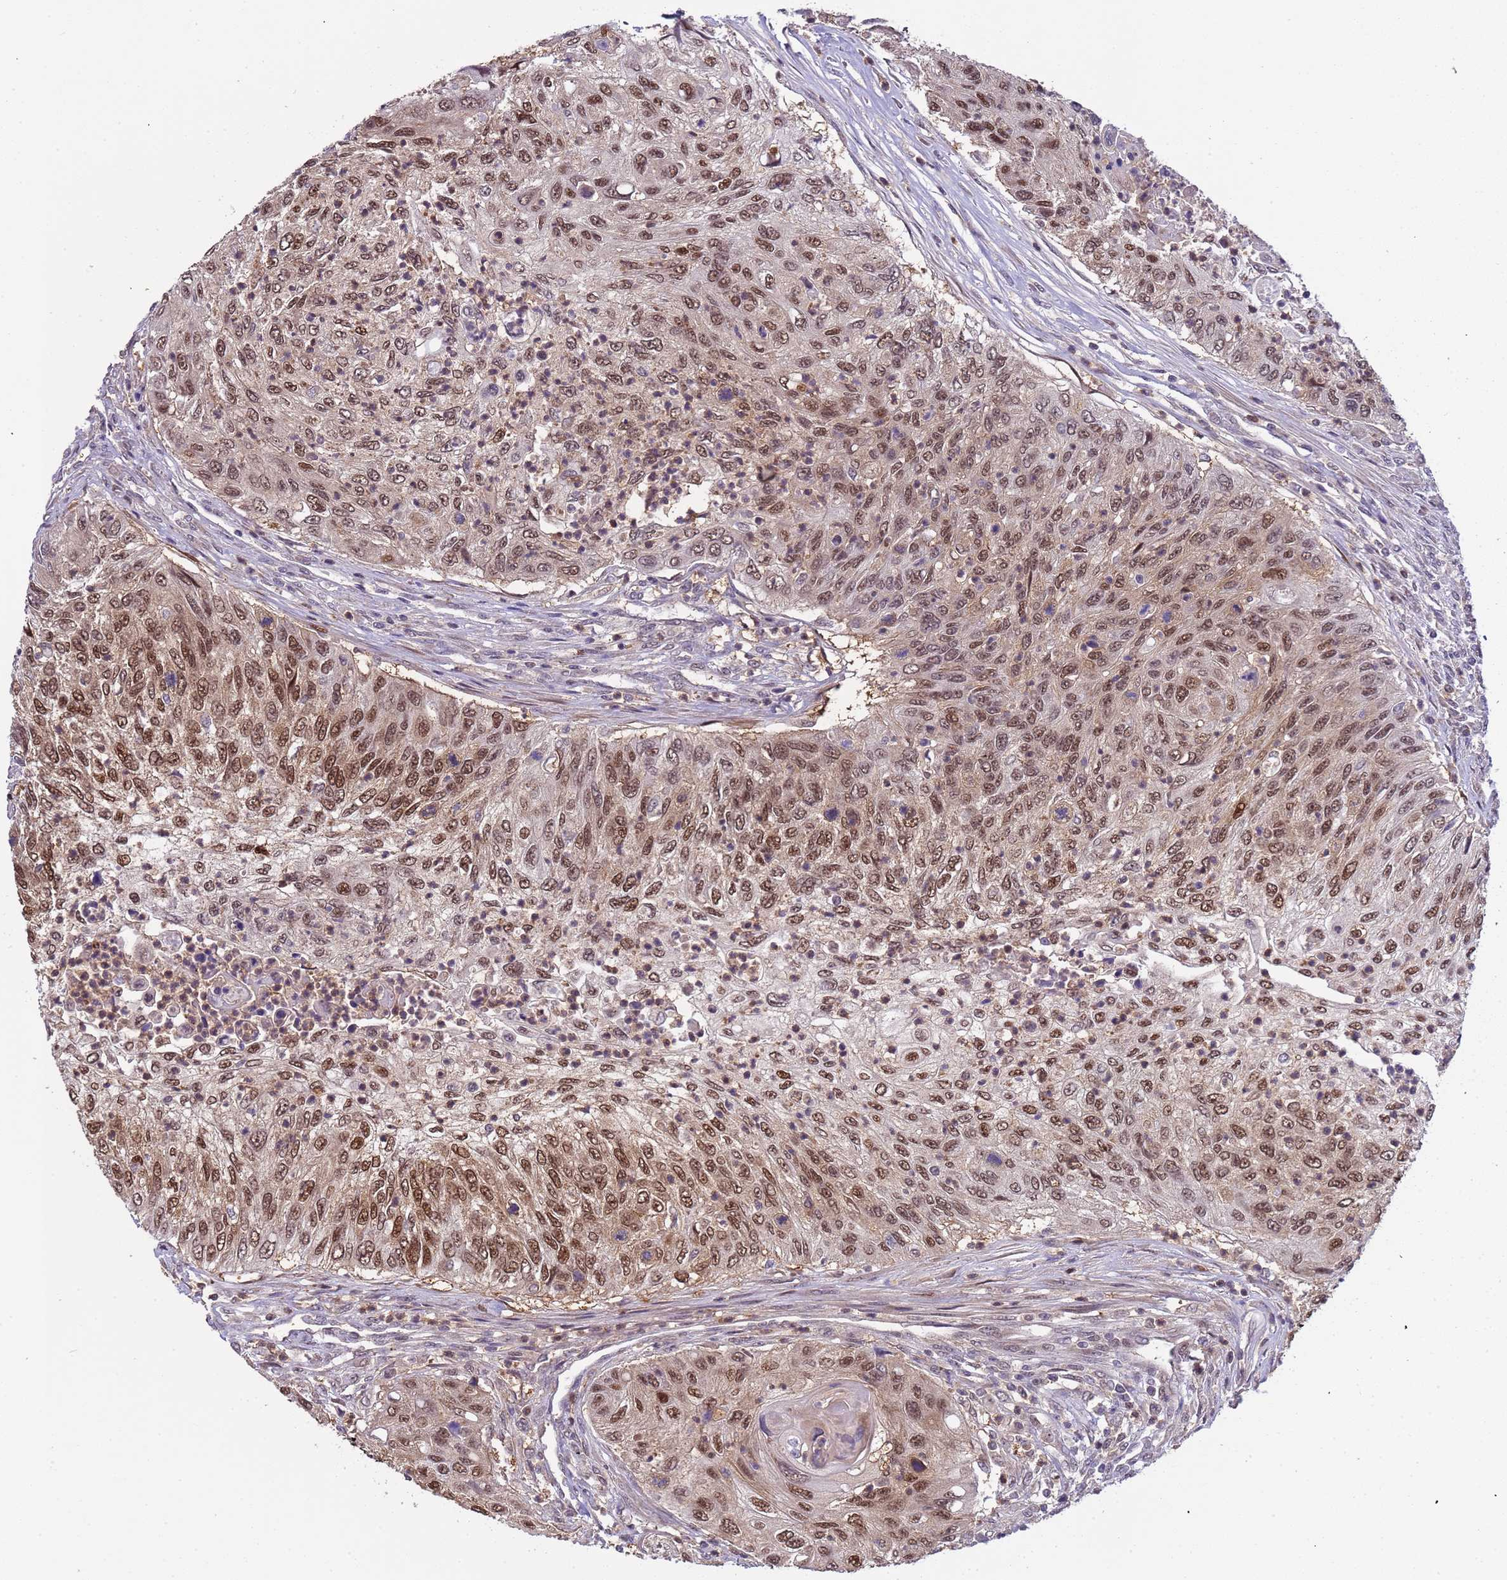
{"staining": {"intensity": "moderate", "quantity": ">75%", "location": "nuclear"}, "tissue": "urothelial cancer", "cell_type": "Tumor cells", "image_type": "cancer", "snomed": [{"axis": "morphology", "description": "Urothelial carcinoma, High grade"}, {"axis": "topography", "description": "Urinary bladder"}], "caption": "A brown stain highlights moderate nuclear positivity of a protein in urothelial cancer tumor cells.", "gene": "ZBTB5", "patient": {"sex": "female", "age": 60}}